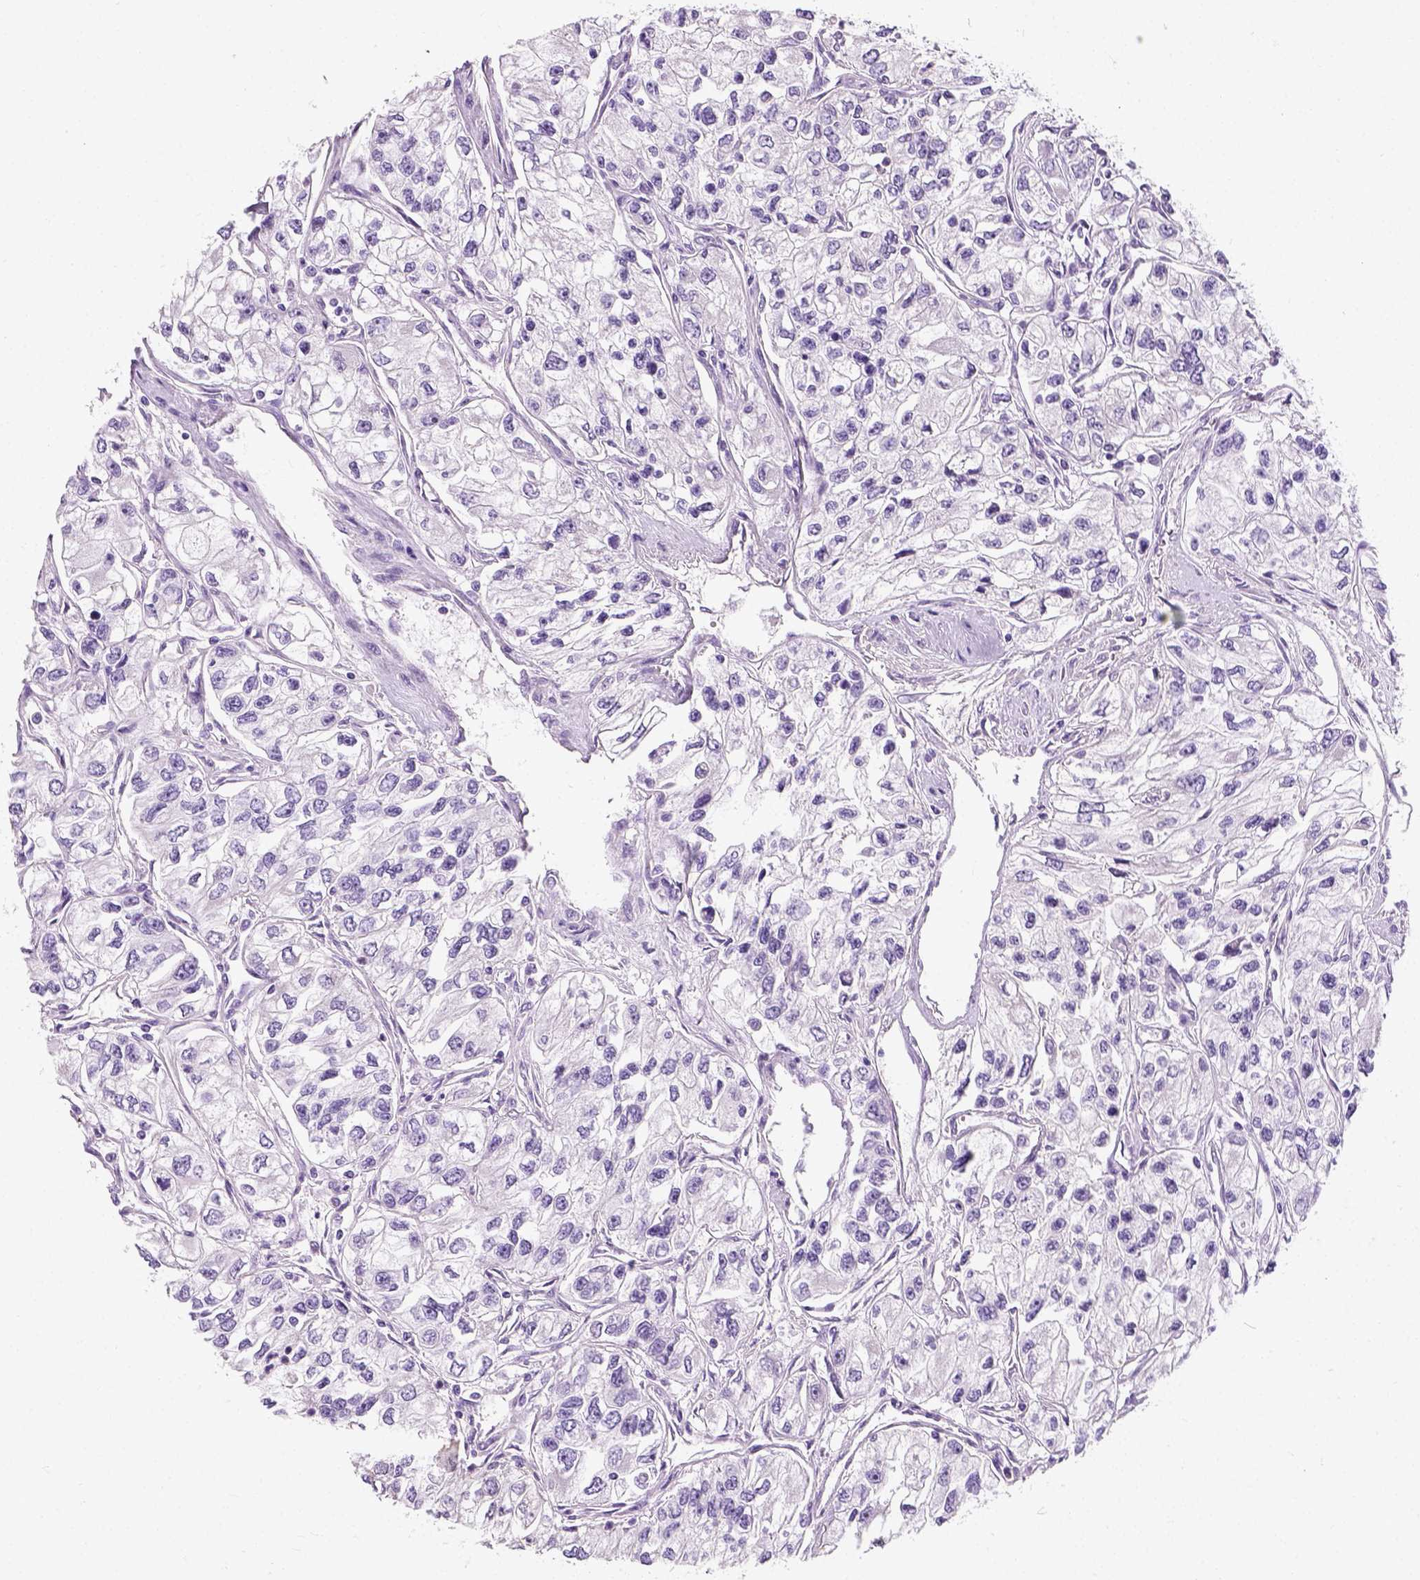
{"staining": {"intensity": "negative", "quantity": "none", "location": "none"}, "tissue": "renal cancer", "cell_type": "Tumor cells", "image_type": "cancer", "snomed": [{"axis": "morphology", "description": "Adenocarcinoma, NOS"}, {"axis": "topography", "description": "Kidney"}], "caption": "Immunohistochemistry (IHC) of renal cancer (adenocarcinoma) reveals no staining in tumor cells.", "gene": "CHODL", "patient": {"sex": "female", "age": 59}}